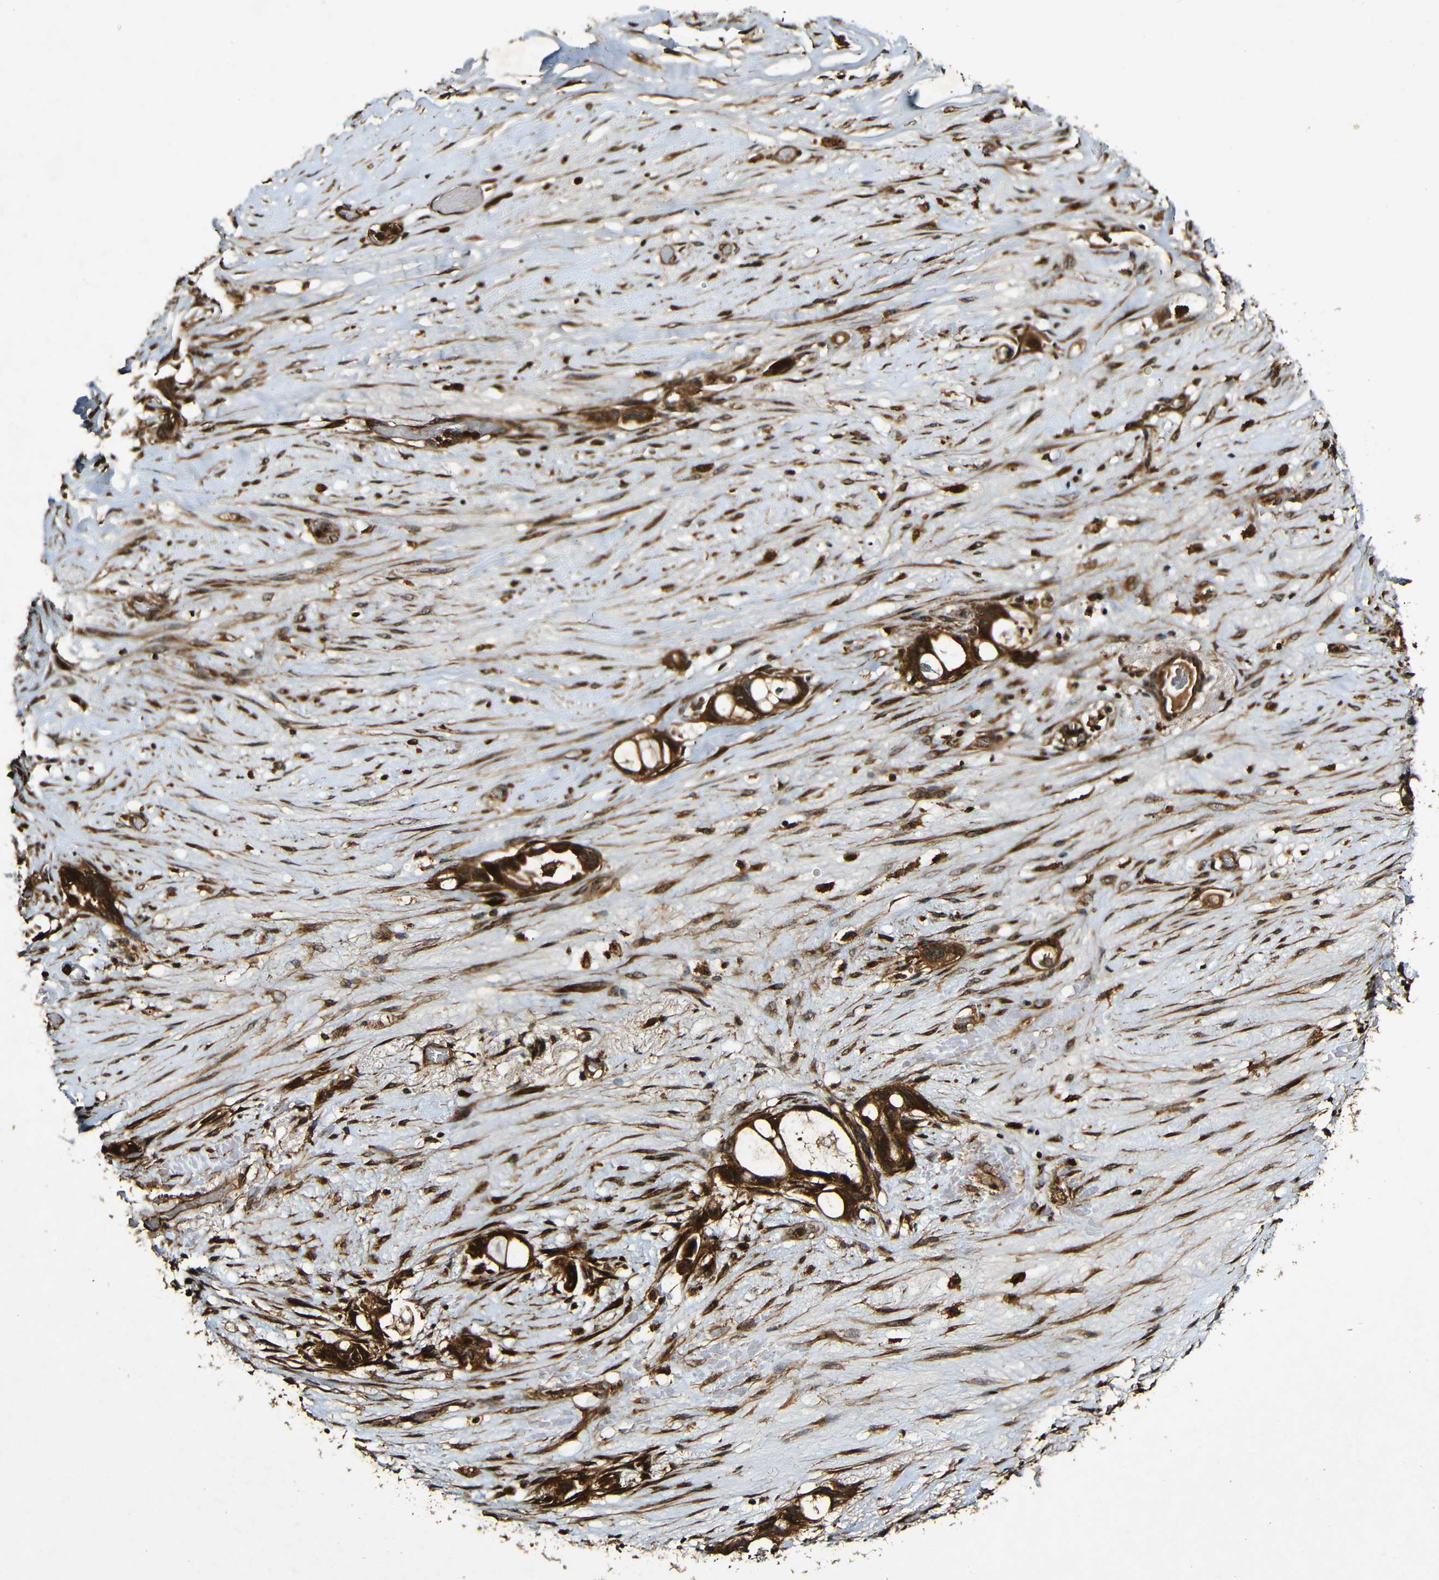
{"staining": {"intensity": "strong", "quantity": ">75%", "location": "cytoplasmic/membranous"}, "tissue": "liver cancer", "cell_type": "Tumor cells", "image_type": "cancer", "snomed": [{"axis": "morphology", "description": "Cholangiocarcinoma"}, {"axis": "topography", "description": "Liver"}], "caption": "Human liver cancer stained for a protein (brown) reveals strong cytoplasmic/membranous positive expression in approximately >75% of tumor cells.", "gene": "CASP8", "patient": {"sex": "female", "age": 65}}